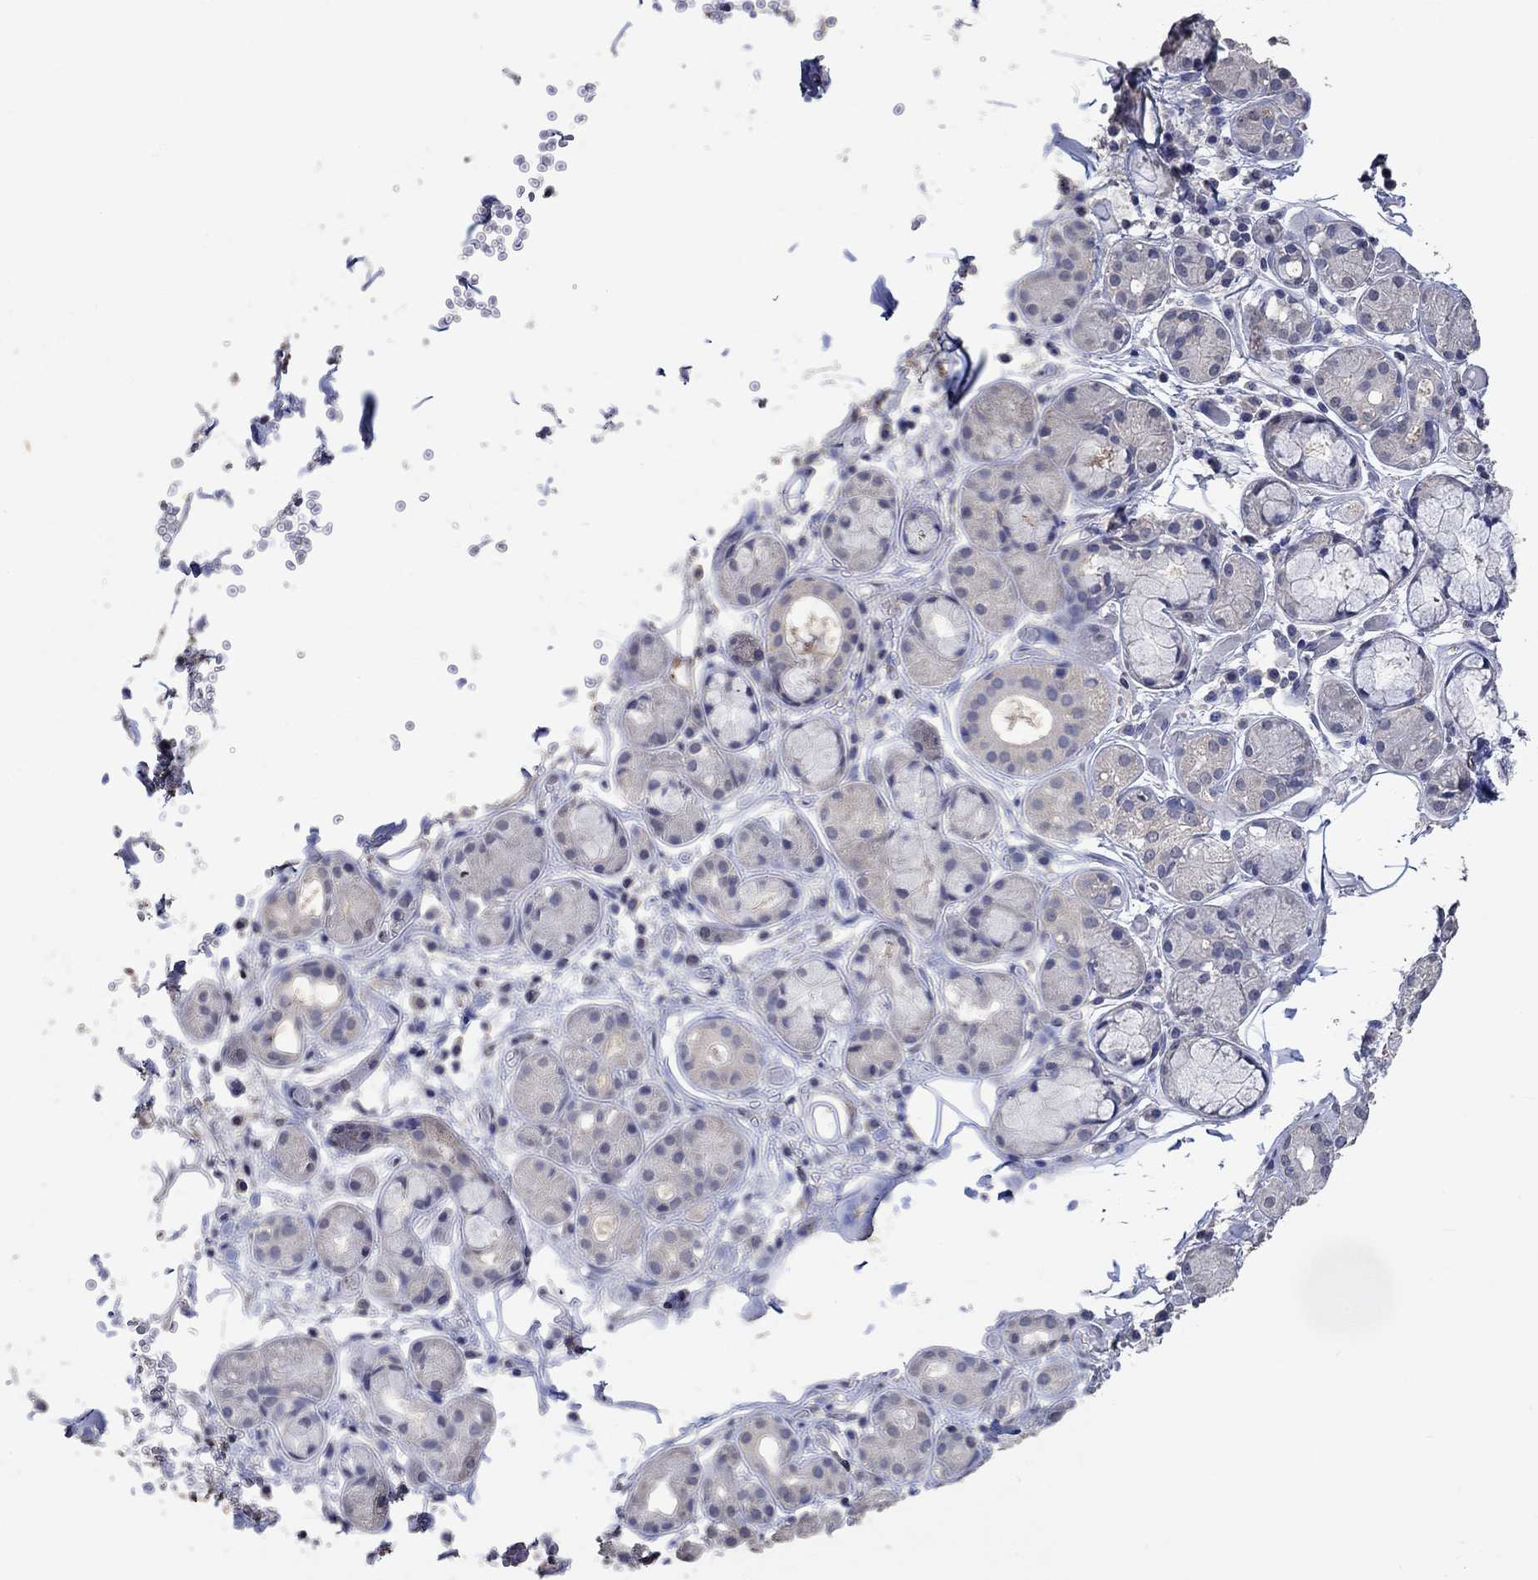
{"staining": {"intensity": "weak", "quantity": "<25%", "location": "cytoplasmic/membranous"}, "tissue": "salivary gland", "cell_type": "Glandular cells", "image_type": "normal", "snomed": [{"axis": "morphology", "description": "Normal tissue, NOS"}, {"axis": "topography", "description": "Salivary gland"}, {"axis": "topography", "description": "Peripheral nerve tissue"}], "caption": "Glandular cells show no significant expression in unremarkable salivary gland. Brightfield microscopy of immunohistochemistry (IHC) stained with DAB (3,3'-diaminobenzidine) (brown) and hematoxylin (blue), captured at high magnification.", "gene": "PTPN20", "patient": {"sex": "male", "age": 71}}